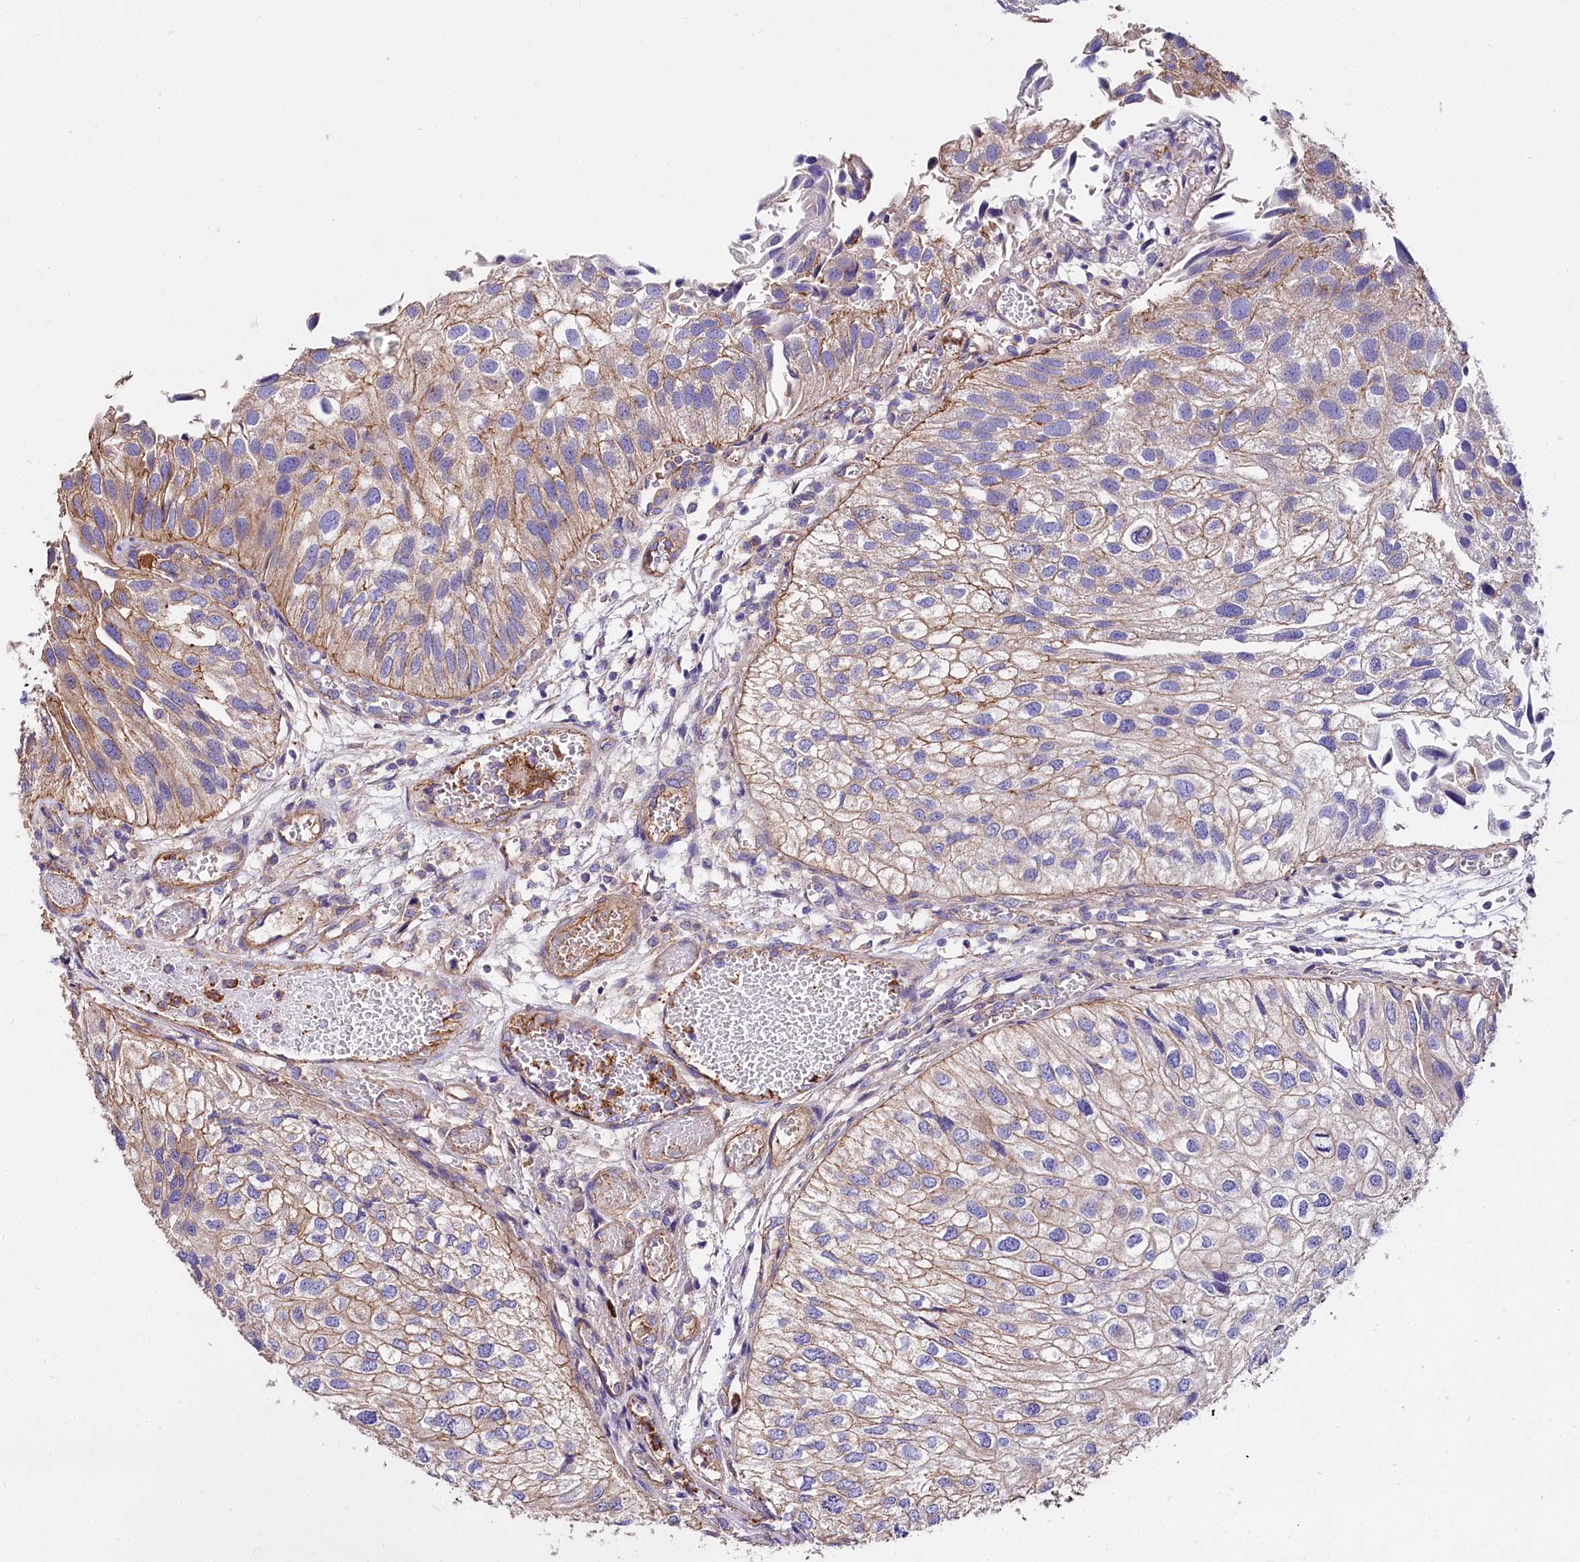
{"staining": {"intensity": "moderate", "quantity": "25%-75%", "location": "cytoplasmic/membranous"}, "tissue": "urothelial cancer", "cell_type": "Tumor cells", "image_type": "cancer", "snomed": [{"axis": "morphology", "description": "Urothelial carcinoma, Low grade"}, {"axis": "topography", "description": "Urinary bladder"}], "caption": "Tumor cells show medium levels of moderate cytoplasmic/membranous positivity in approximately 25%-75% of cells in human urothelial carcinoma (low-grade).", "gene": "FCHSD2", "patient": {"sex": "female", "age": 89}}